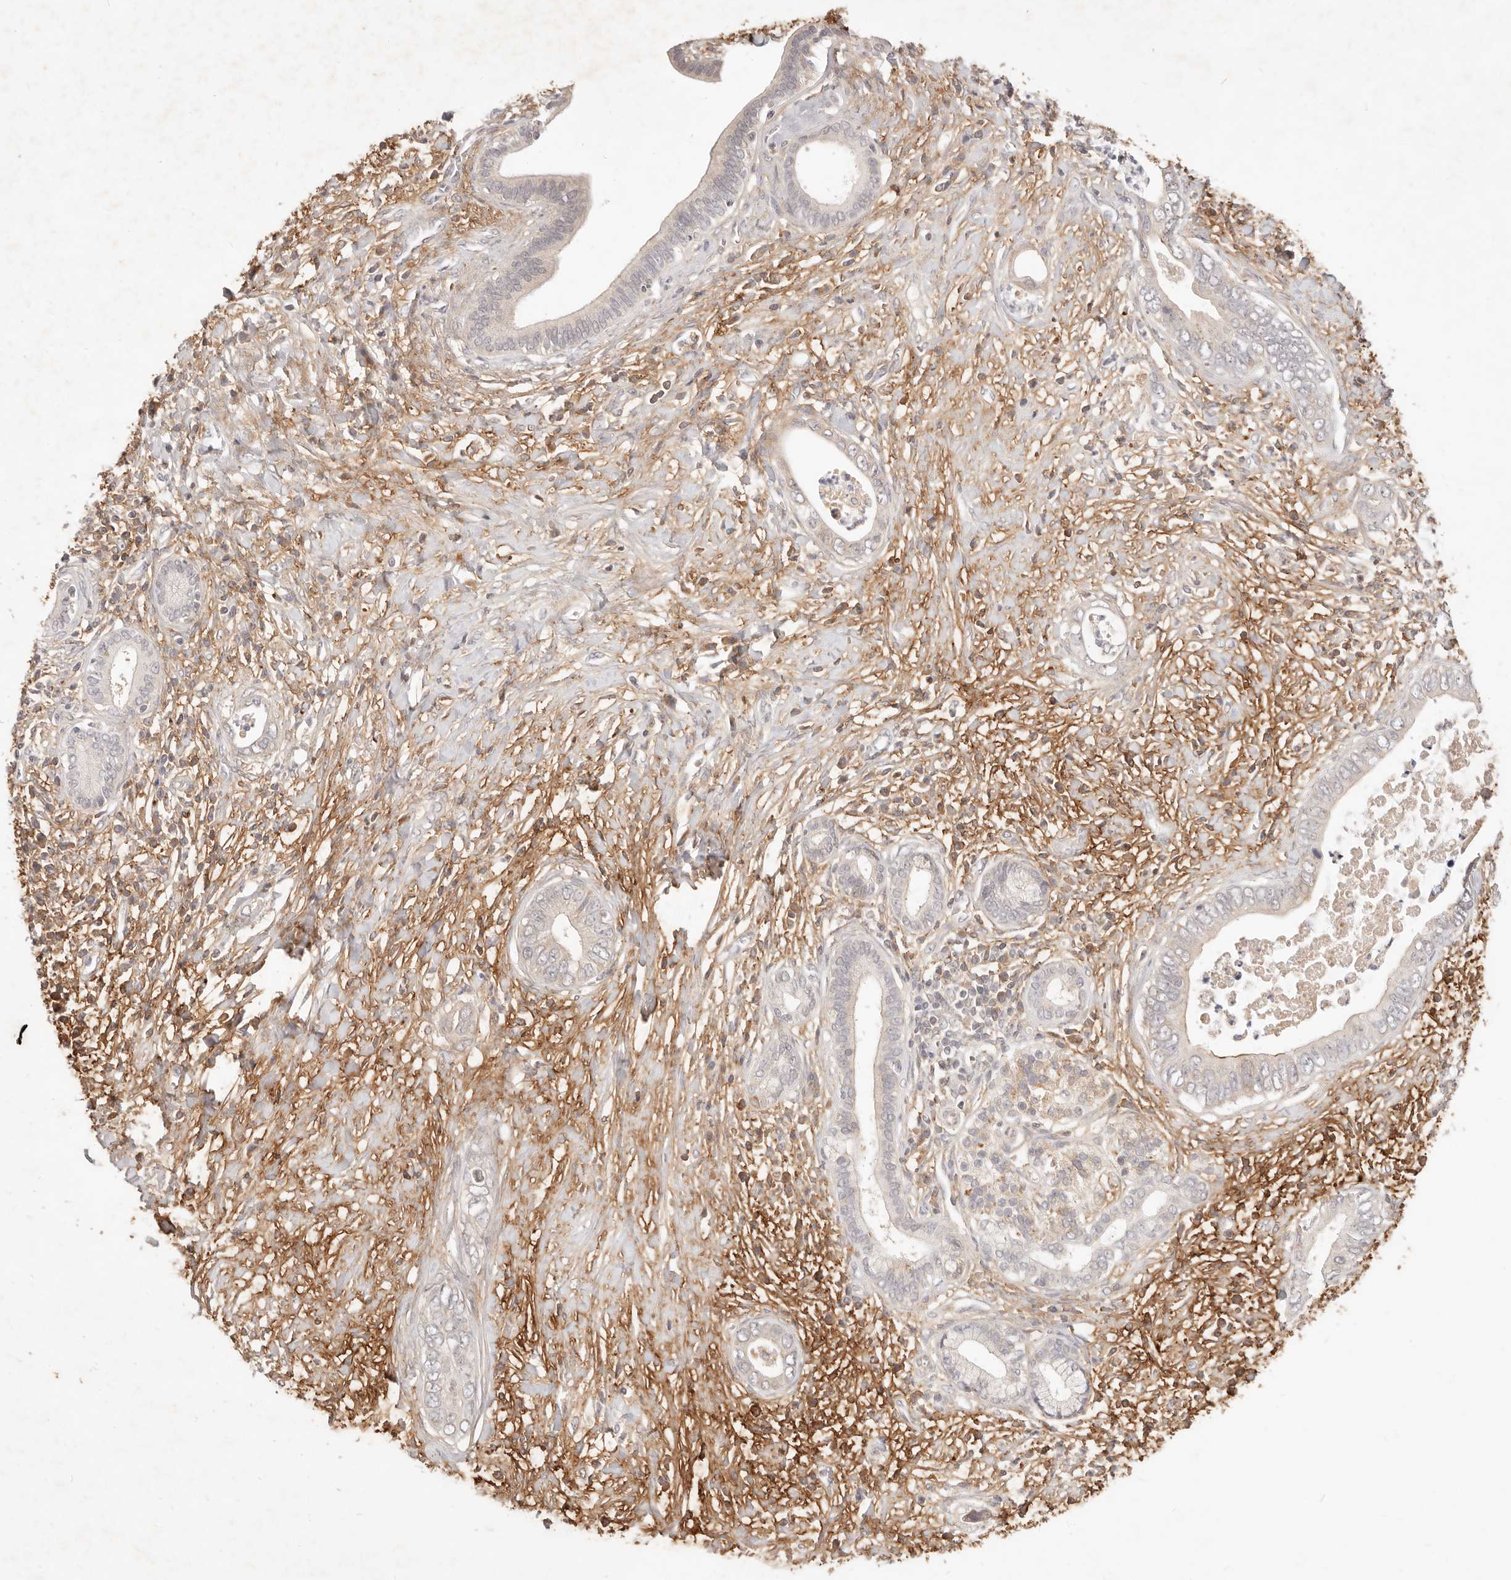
{"staining": {"intensity": "negative", "quantity": "none", "location": "none"}, "tissue": "pancreatic cancer", "cell_type": "Tumor cells", "image_type": "cancer", "snomed": [{"axis": "morphology", "description": "Adenocarcinoma, NOS"}, {"axis": "topography", "description": "Pancreas"}], "caption": "An immunohistochemistry image of pancreatic cancer (adenocarcinoma) is shown. There is no staining in tumor cells of pancreatic cancer (adenocarcinoma). Nuclei are stained in blue.", "gene": "UBXN10", "patient": {"sex": "male", "age": 75}}